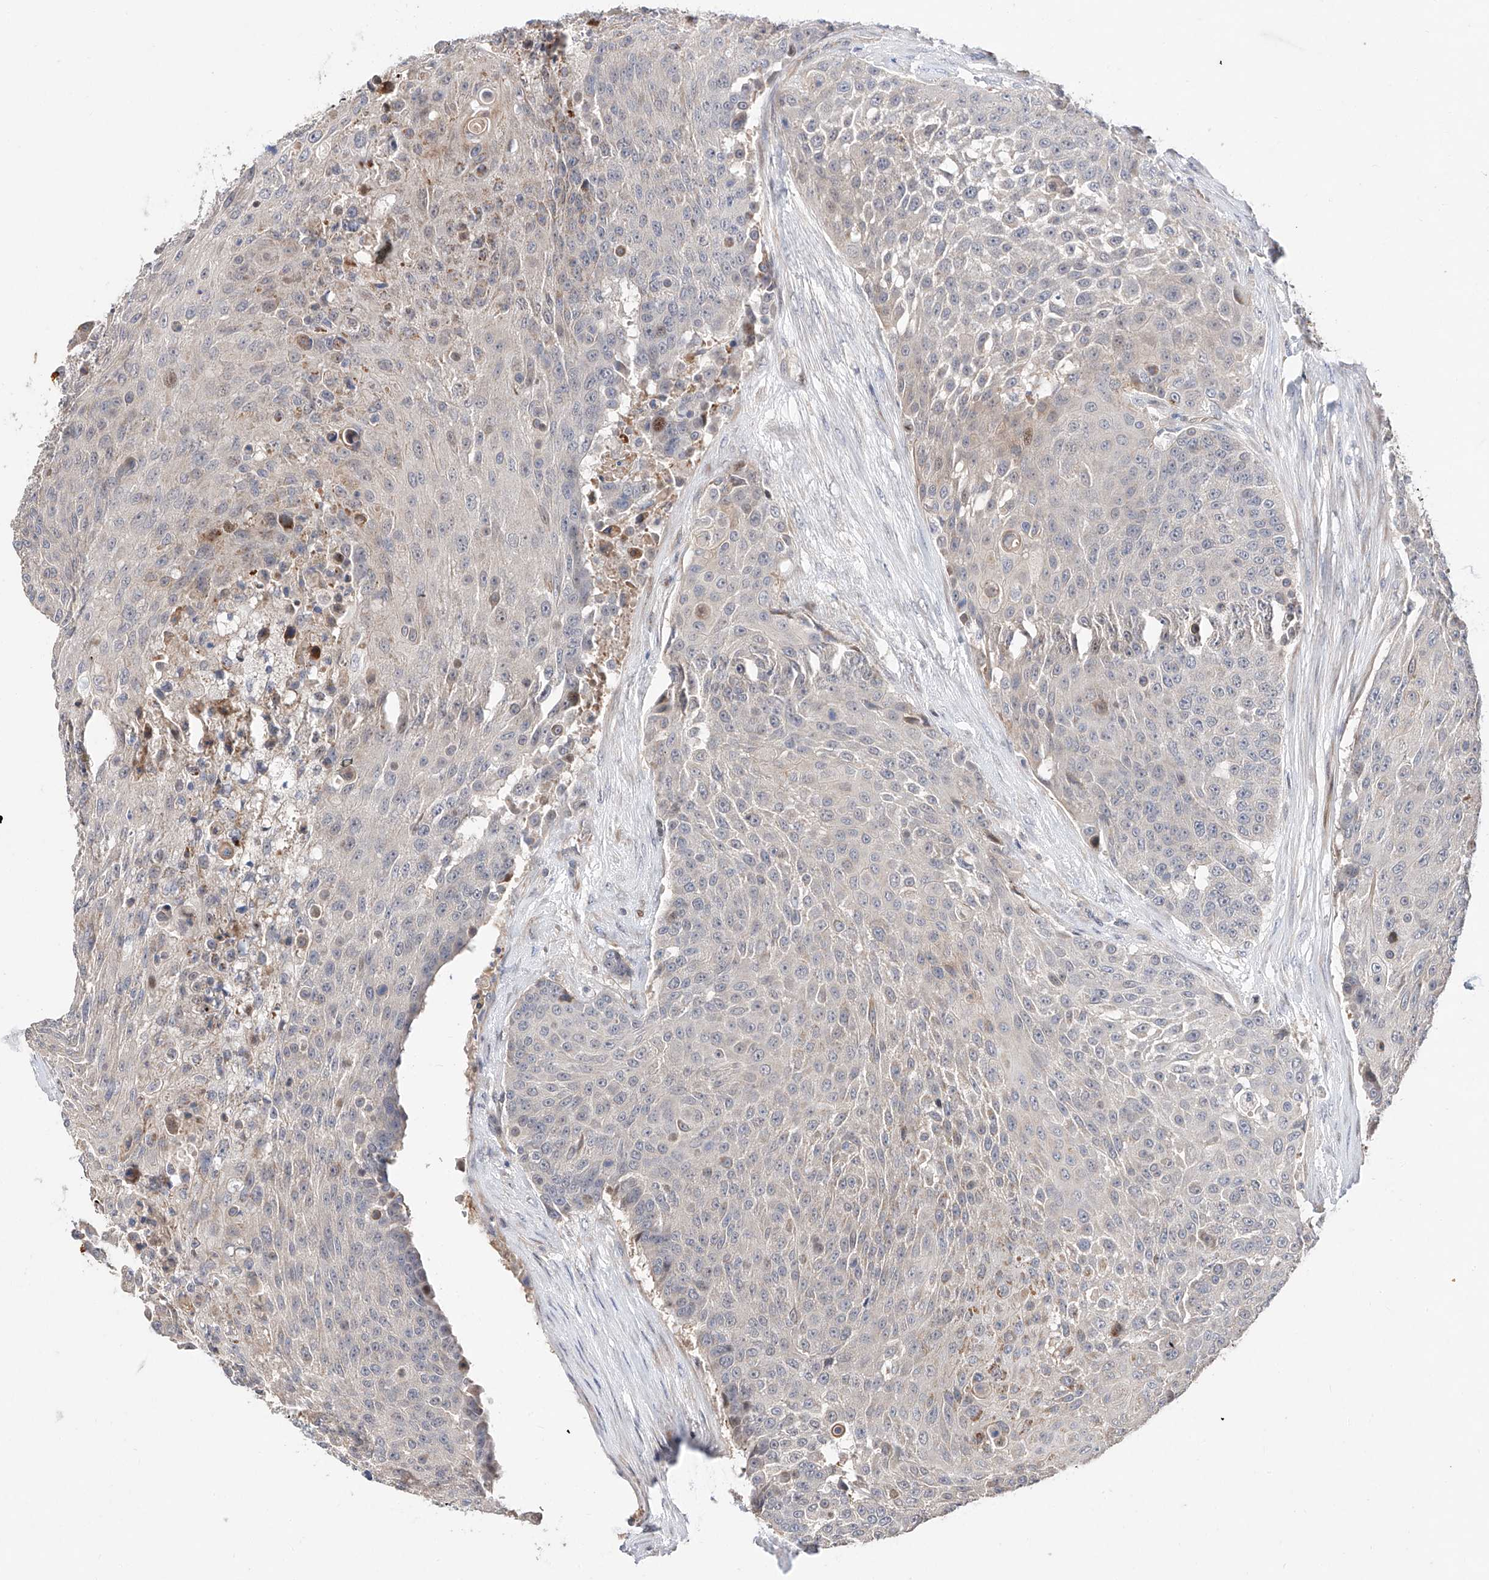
{"staining": {"intensity": "negative", "quantity": "none", "location": "none"}, "tissue": "urothelial cancer", "cell_type": "Tumor cells", "image_type": "cancer", "snomed": [{"axis": "morphology", "description": "Urothelial carcinoma, High grade"}, {"axis": "topography", "description": "Urinary bladder"}], "caption": "IHC photomicrograph of neoplastic tissue: human high-grade urothelial carcinoma stained with DAB (3,3'-diaminobenzidine) exhibits no significant protein expression in tumor cells. Nuclei are stained in blue.", "gene": "FUCA2", "patient": {"sex": "female", "age": 63}}